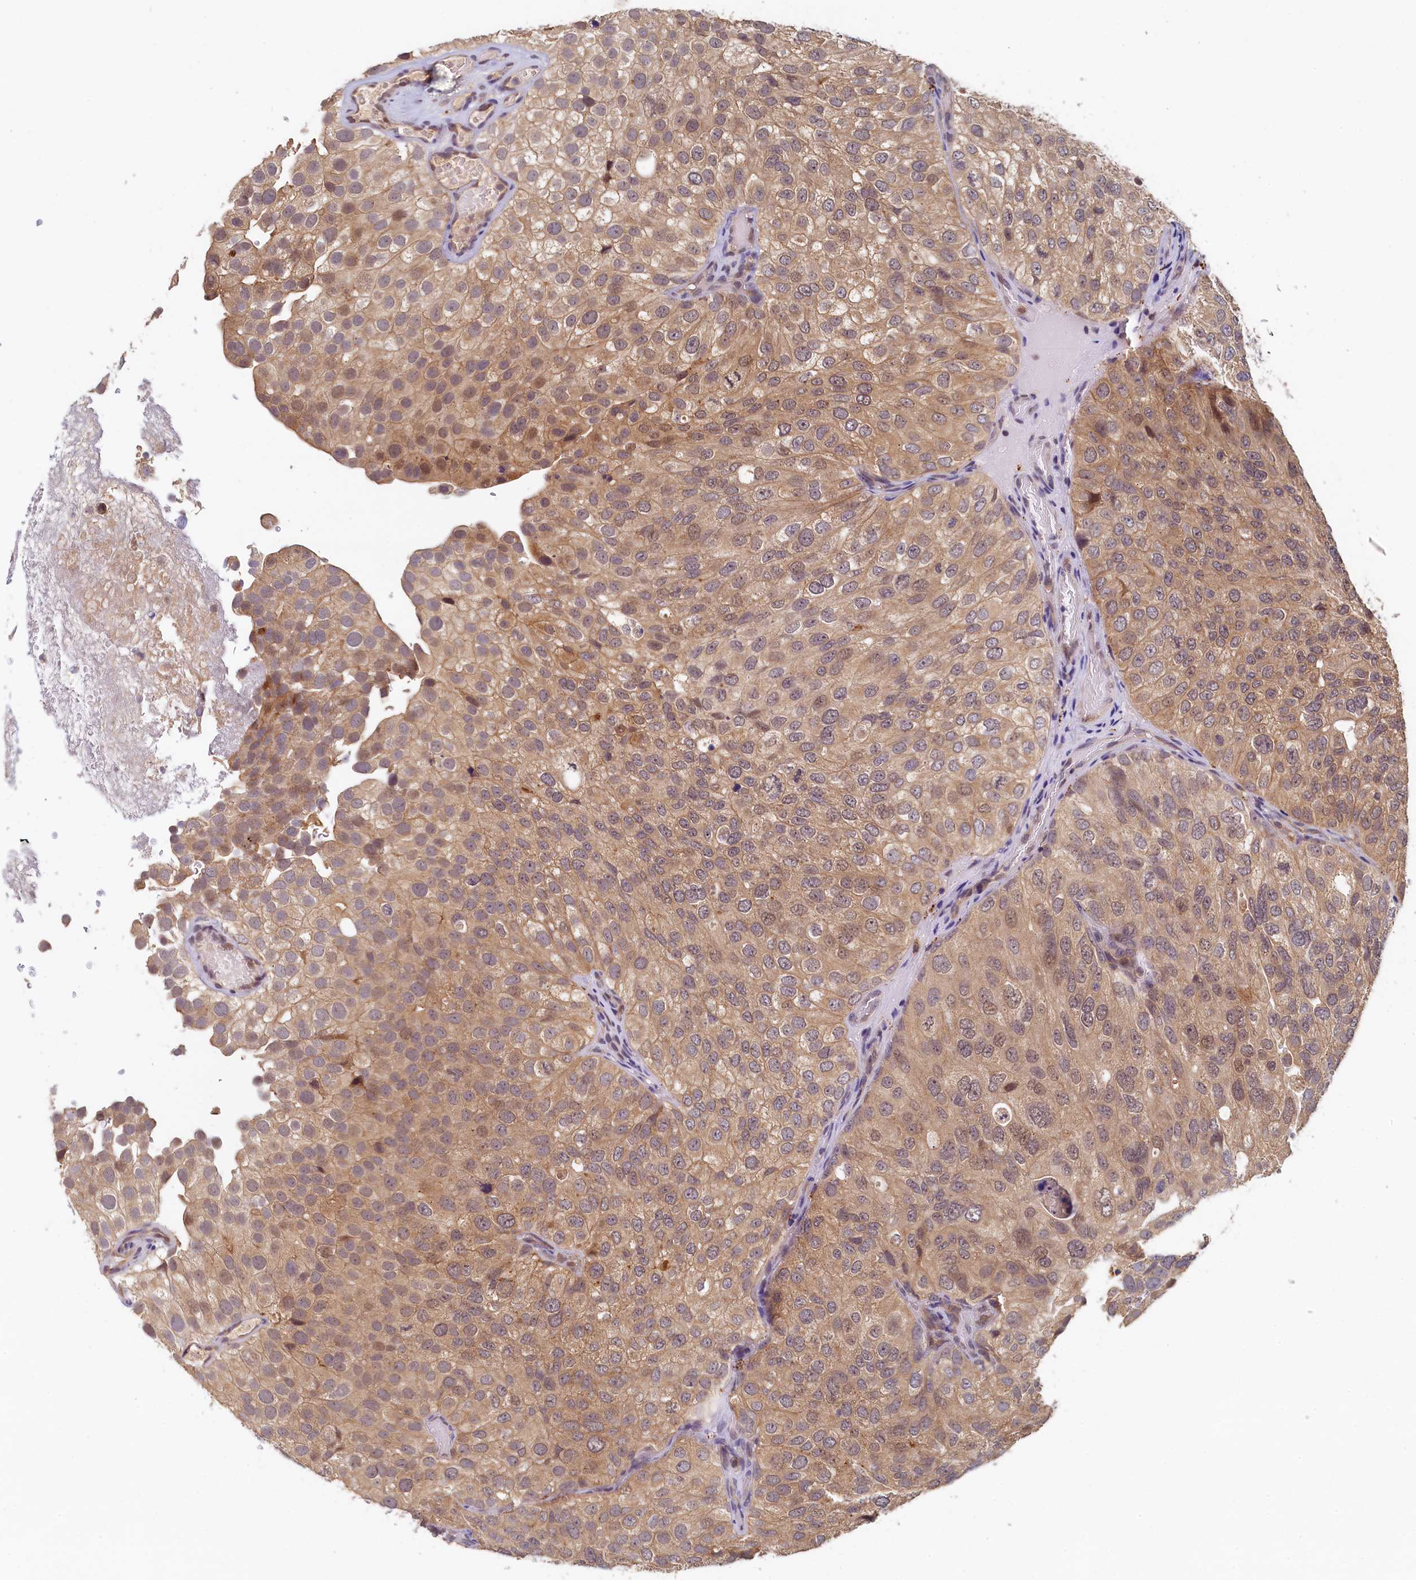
{"staining": {"intensity": "moderate", "quantity": ">75%", "location": "cytoplasmic/membranous"}, "tissue": "urothelial cancer", "cell_type": "Tumor cells", "image_type": "cancer", "snomed": [{"axis": "morphology", "description": "Urothelial carcinoma, Low grade"}, {"axis": "topography", "description": "Urinary bladder"}], "caption": "IHC (DAB (3,3'-diaminobenzidine)) staining of human urothelial carcinoma (low-grade) exhibits moderate cytoplasmic/membranous protein positivity in approximately >75% of tumor cells. The protein of interest is stained brown, and the nuclei are stained in blue (DAB IHC with brightfield microscopy, high magnification).", "gene": "NUBP2", "patient": {"sex": "male", "age": 78}}